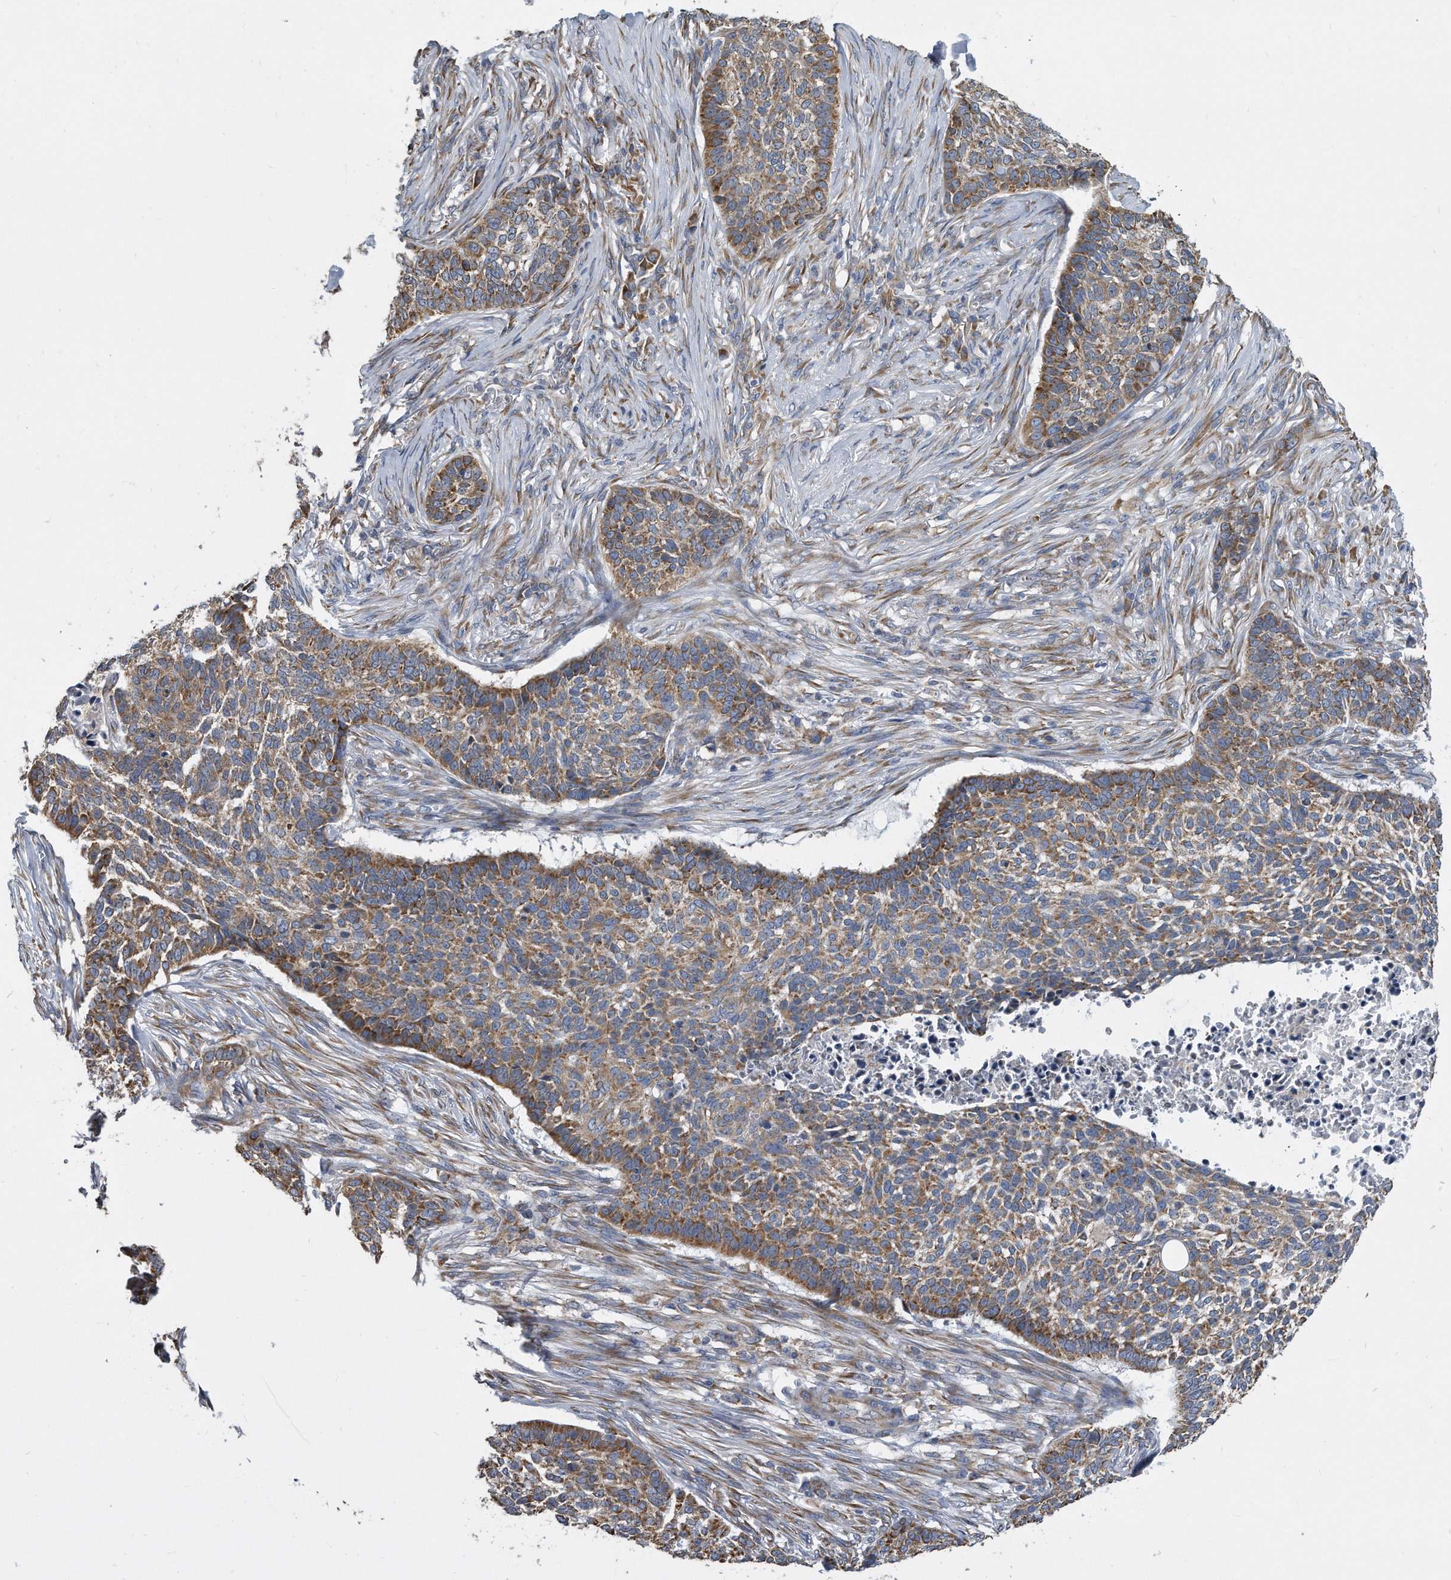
{"staining": {"intensity": "moderate", "quantity": ">75%", "location": "cytoplasmic/membranous"}, "tissue": "skin cancer", "cell_type": "Tumor cells", "image_type": "cancer", "snomed": [{"axis": "morphology", "description": "Basal cell carcinoma"}, {"axis": "topography", "description": "Skin"}], "caption": "This histopathology image shows IHC staining of basal cell carcinoma (skin), with medium moderate cytoplasmic/membranous expression in approximately >75% of tumor cells.", "gene": "CCDC47", "patient": {"sex": "male", "age": 85}}